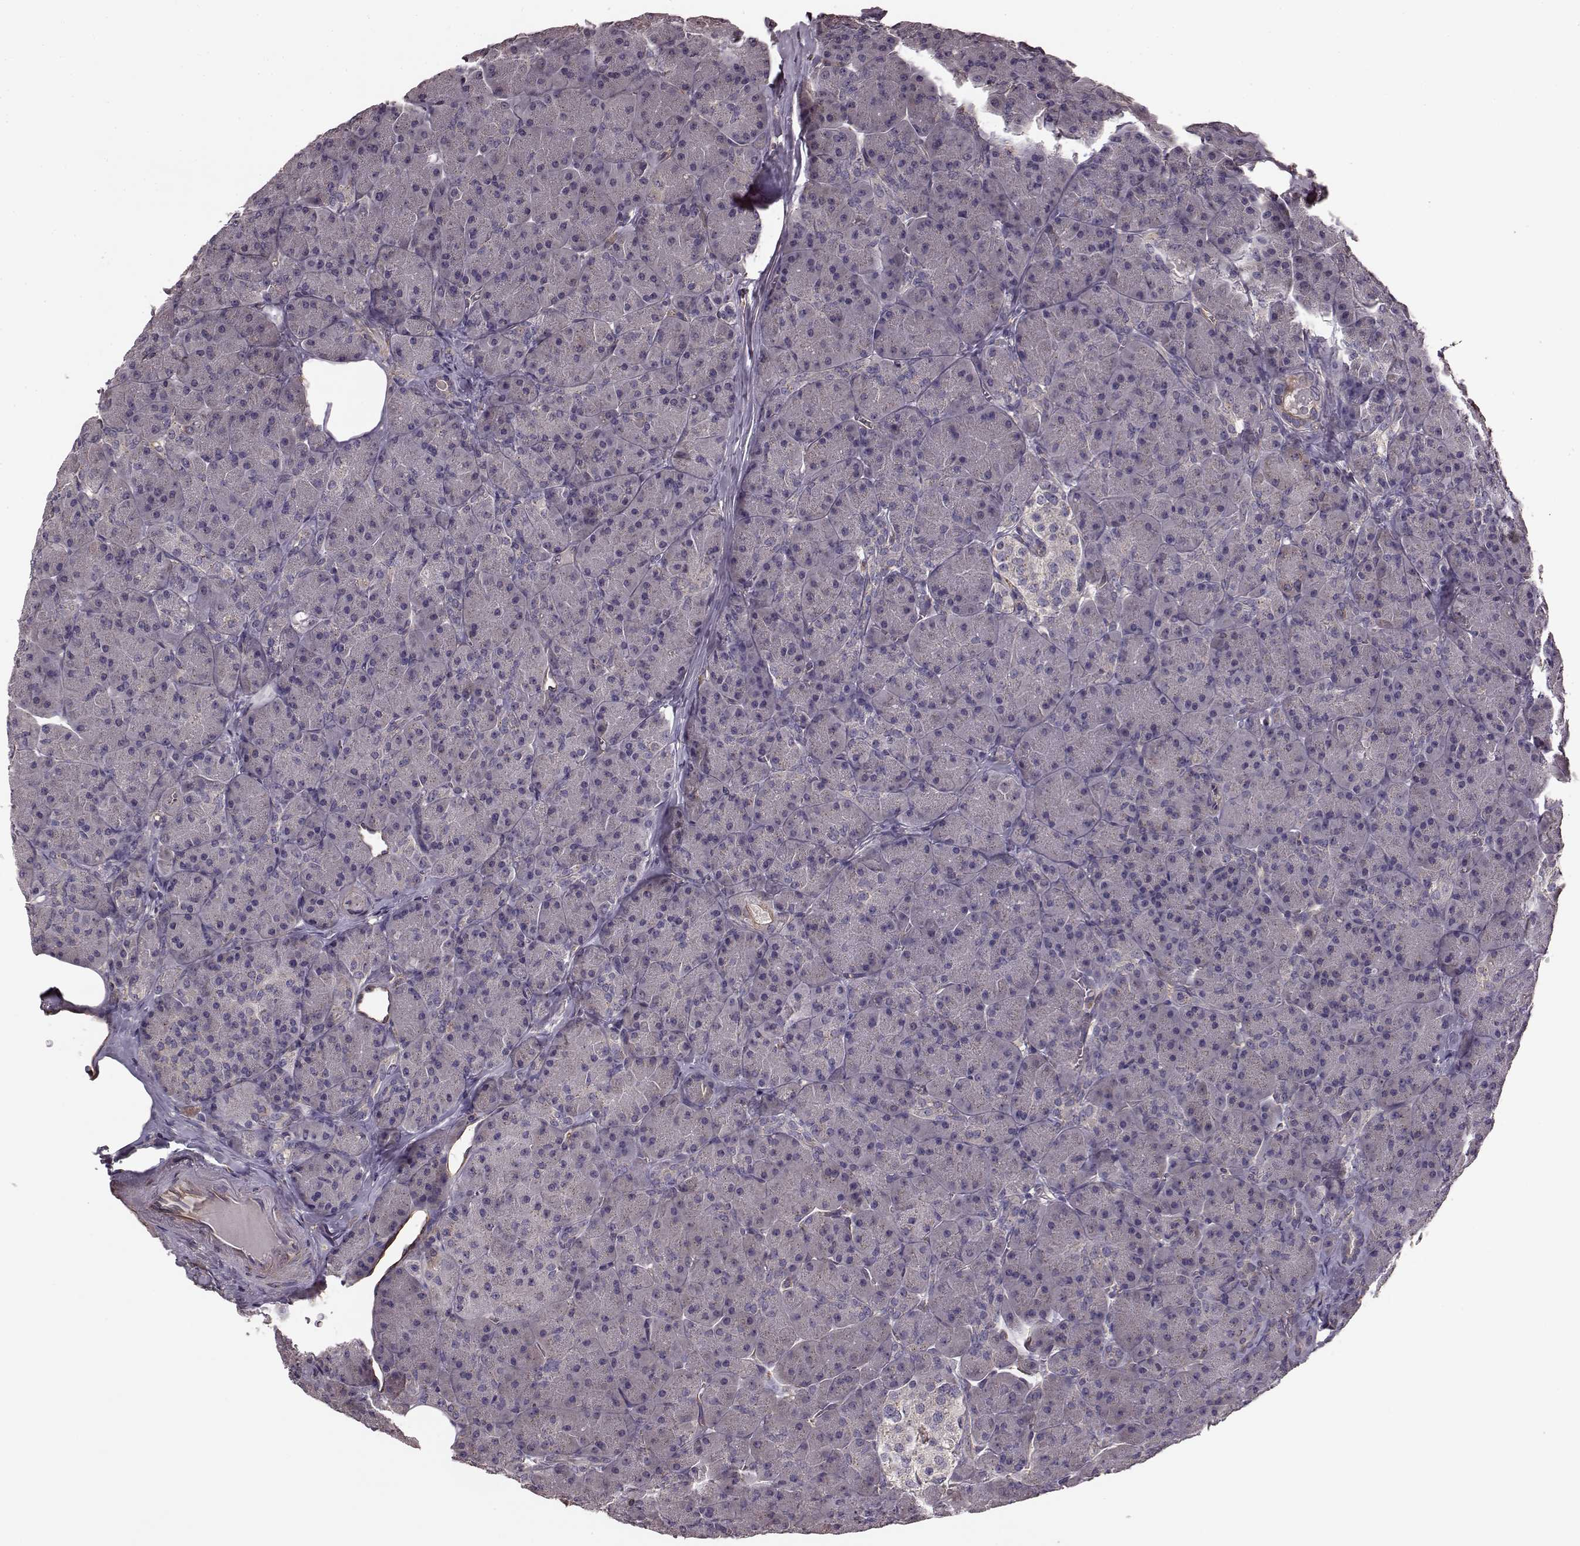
{"staining": {"intensity": "negative", "quantity": "none", "location": "none"}, "tissue": "pancreas", "cell_type": "Exocrine glandular cells", "image_type": "normal", "snomed": [{"axis": "morphology", "description": "Normal tissue, NOS"}, {"axis": "topography", "description": "Pancreas"}], "caption": "Protein analysis of normal pancreas reveals no significant positivity in exocrine glandular cells. The staining was performed using DAB to visualize the protein expression in brown, while the nuclei were stained in blue with hematoxylin (Magnification: 20x).", "gene": "NTF3", "patient": {"sex": "male", "age": 57}}